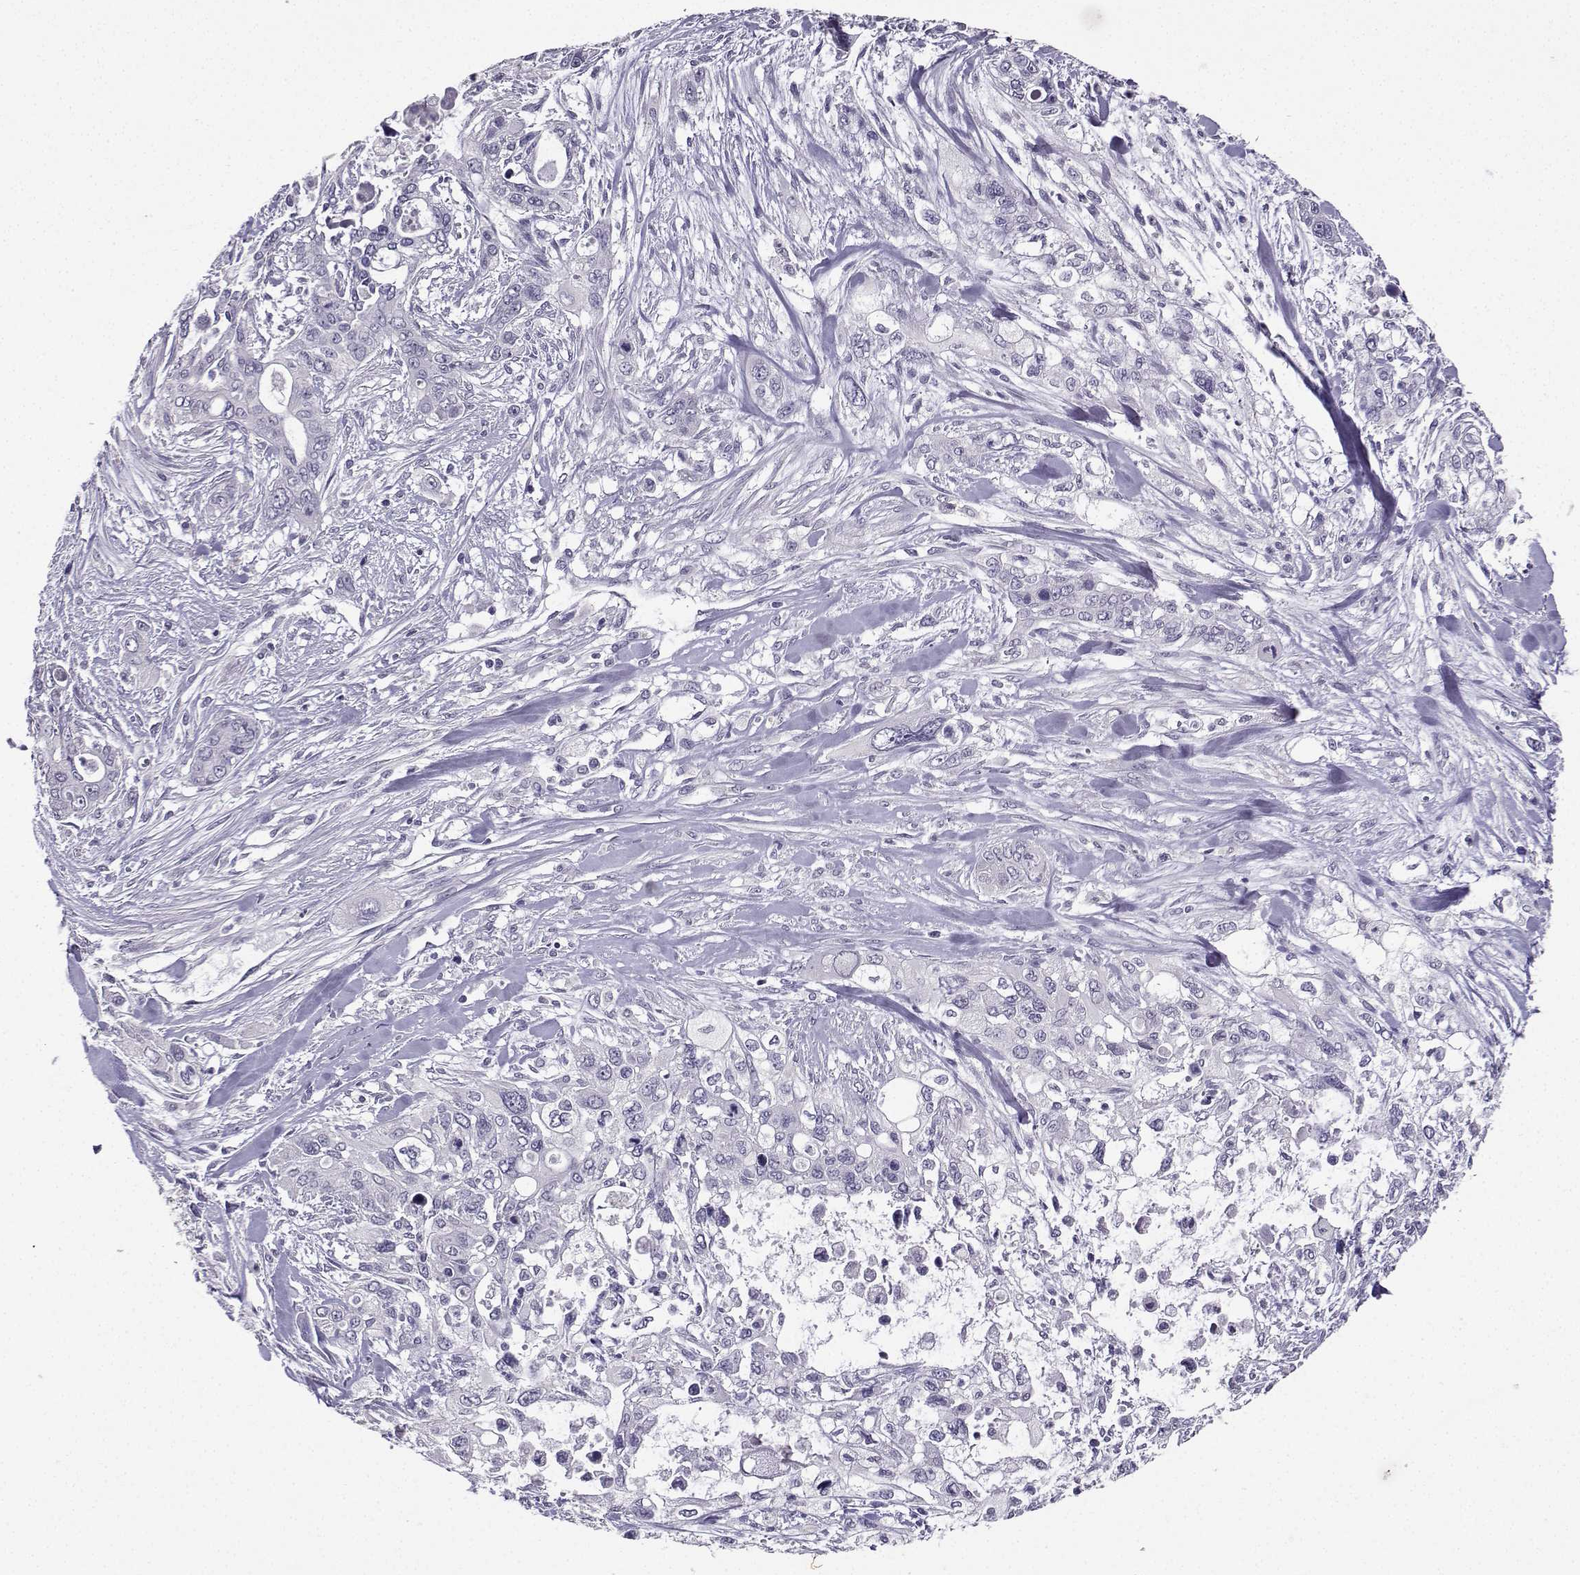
{"staining": {"intensity": "negative", "quantity": "none", "location": "none"}, "tissue": "pancreatic cancer", "cell_type": "Tumor cells", "image_type": "cancer", "snomed": [{"axis": "morphology", "description": "Adenocarcinoma, NOS"}, {"axis": "topography", "description": "Pancreas"}], "caption": "Histopathology image shows no protein expression in tumor cells of pancreatic cancer (adenocarcinoma) tissue.", "gene": "SPAG11B", "patient": {"sex": "male", "age": 47}}